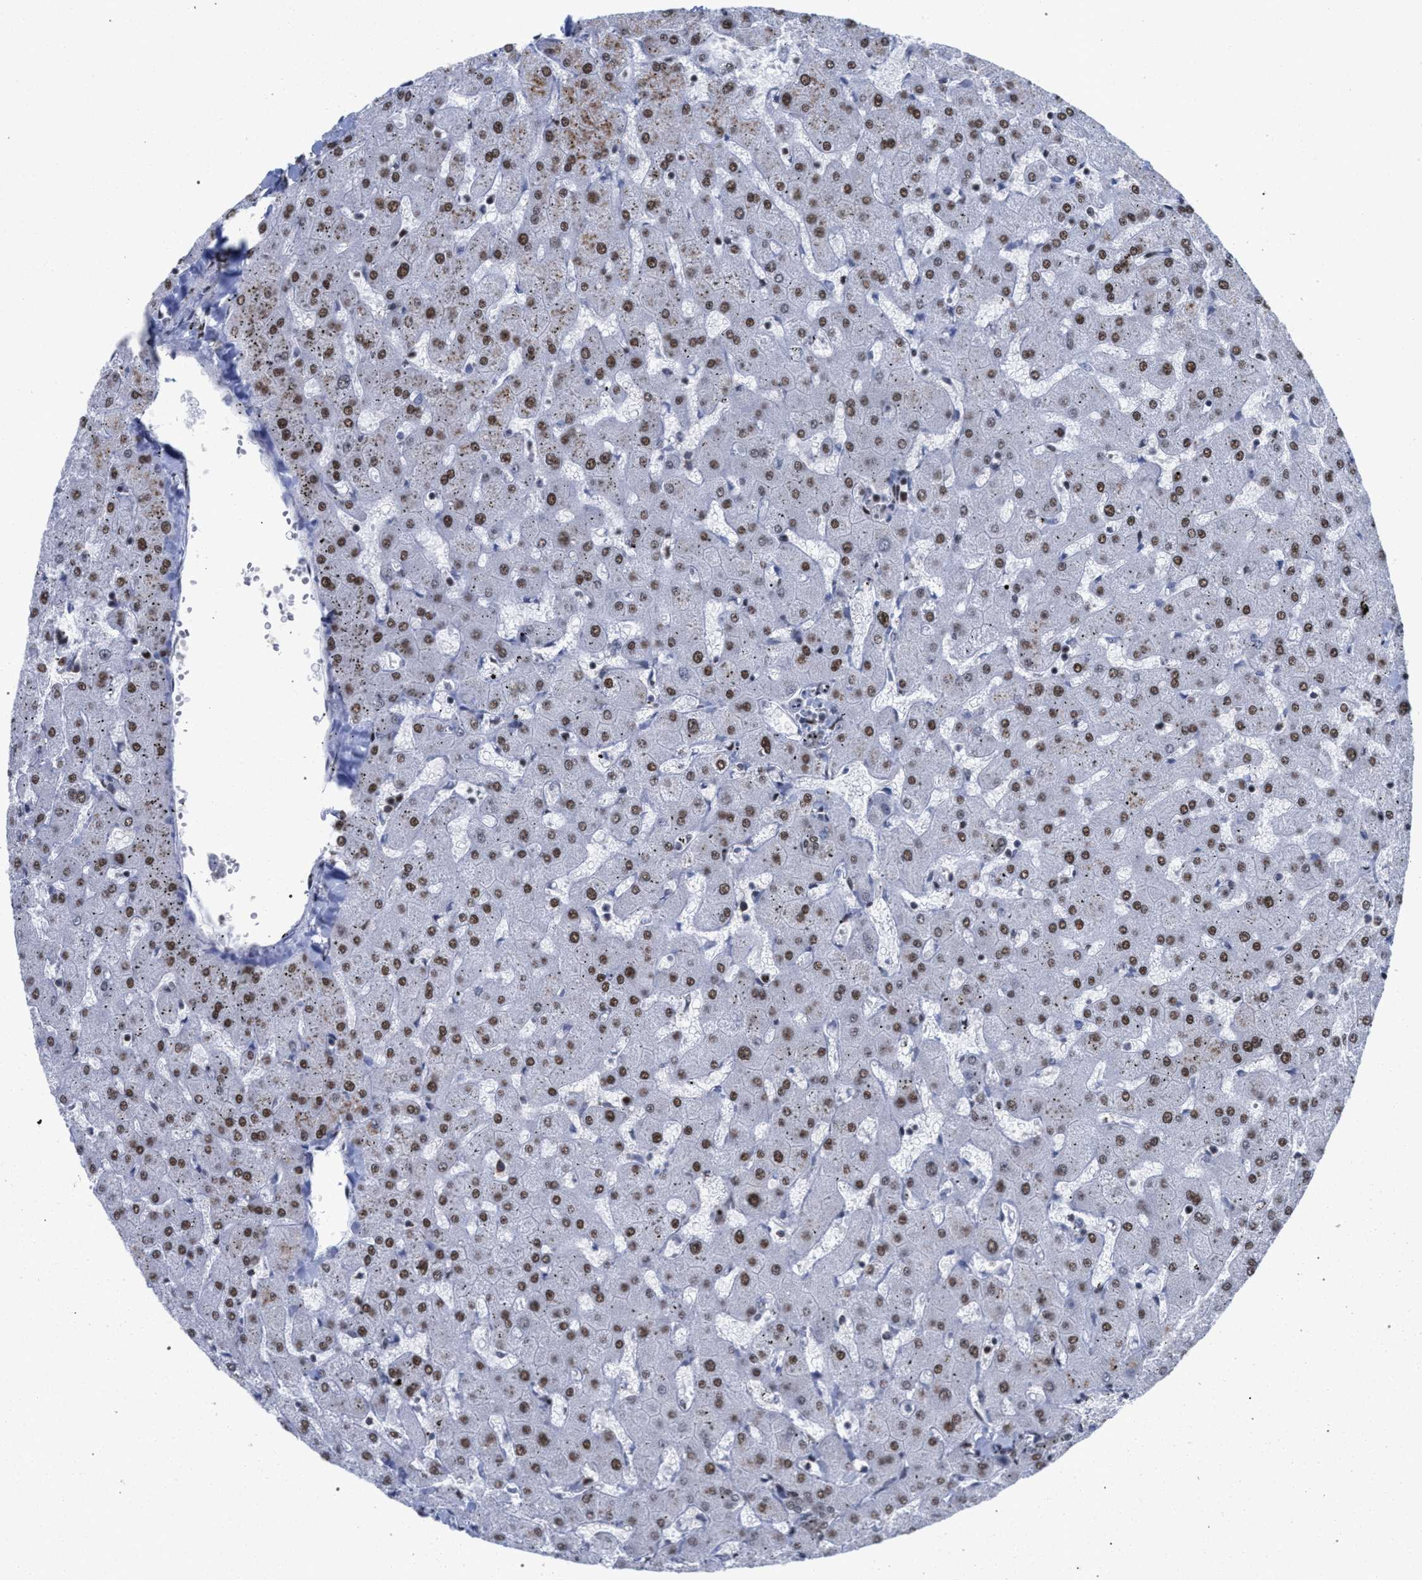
{"staining": {"intensity": "moderate", "quantity": ">75%", "location": "nuclear"}, "tissue": "liver", "cell_type": "Cholangiocytes", "image_type": "normal", "snomed": [{"axis": "morphology", "description": "Normal tissue, NOS"}, {"axis": "topography", "description": "Liver"}], "caption": "Immunohistochemistry (IHC) of benign liver exhibits medium levels of moderate nuclear expression in approximately >75% of cholangiocytes. The protein is stained brown, and the nuclei are stained in blue (DAB IHC with brightfield microscopy, high magnification).", "gene": "SCAF4", "patient": {"sex": "female", "age": 63}}